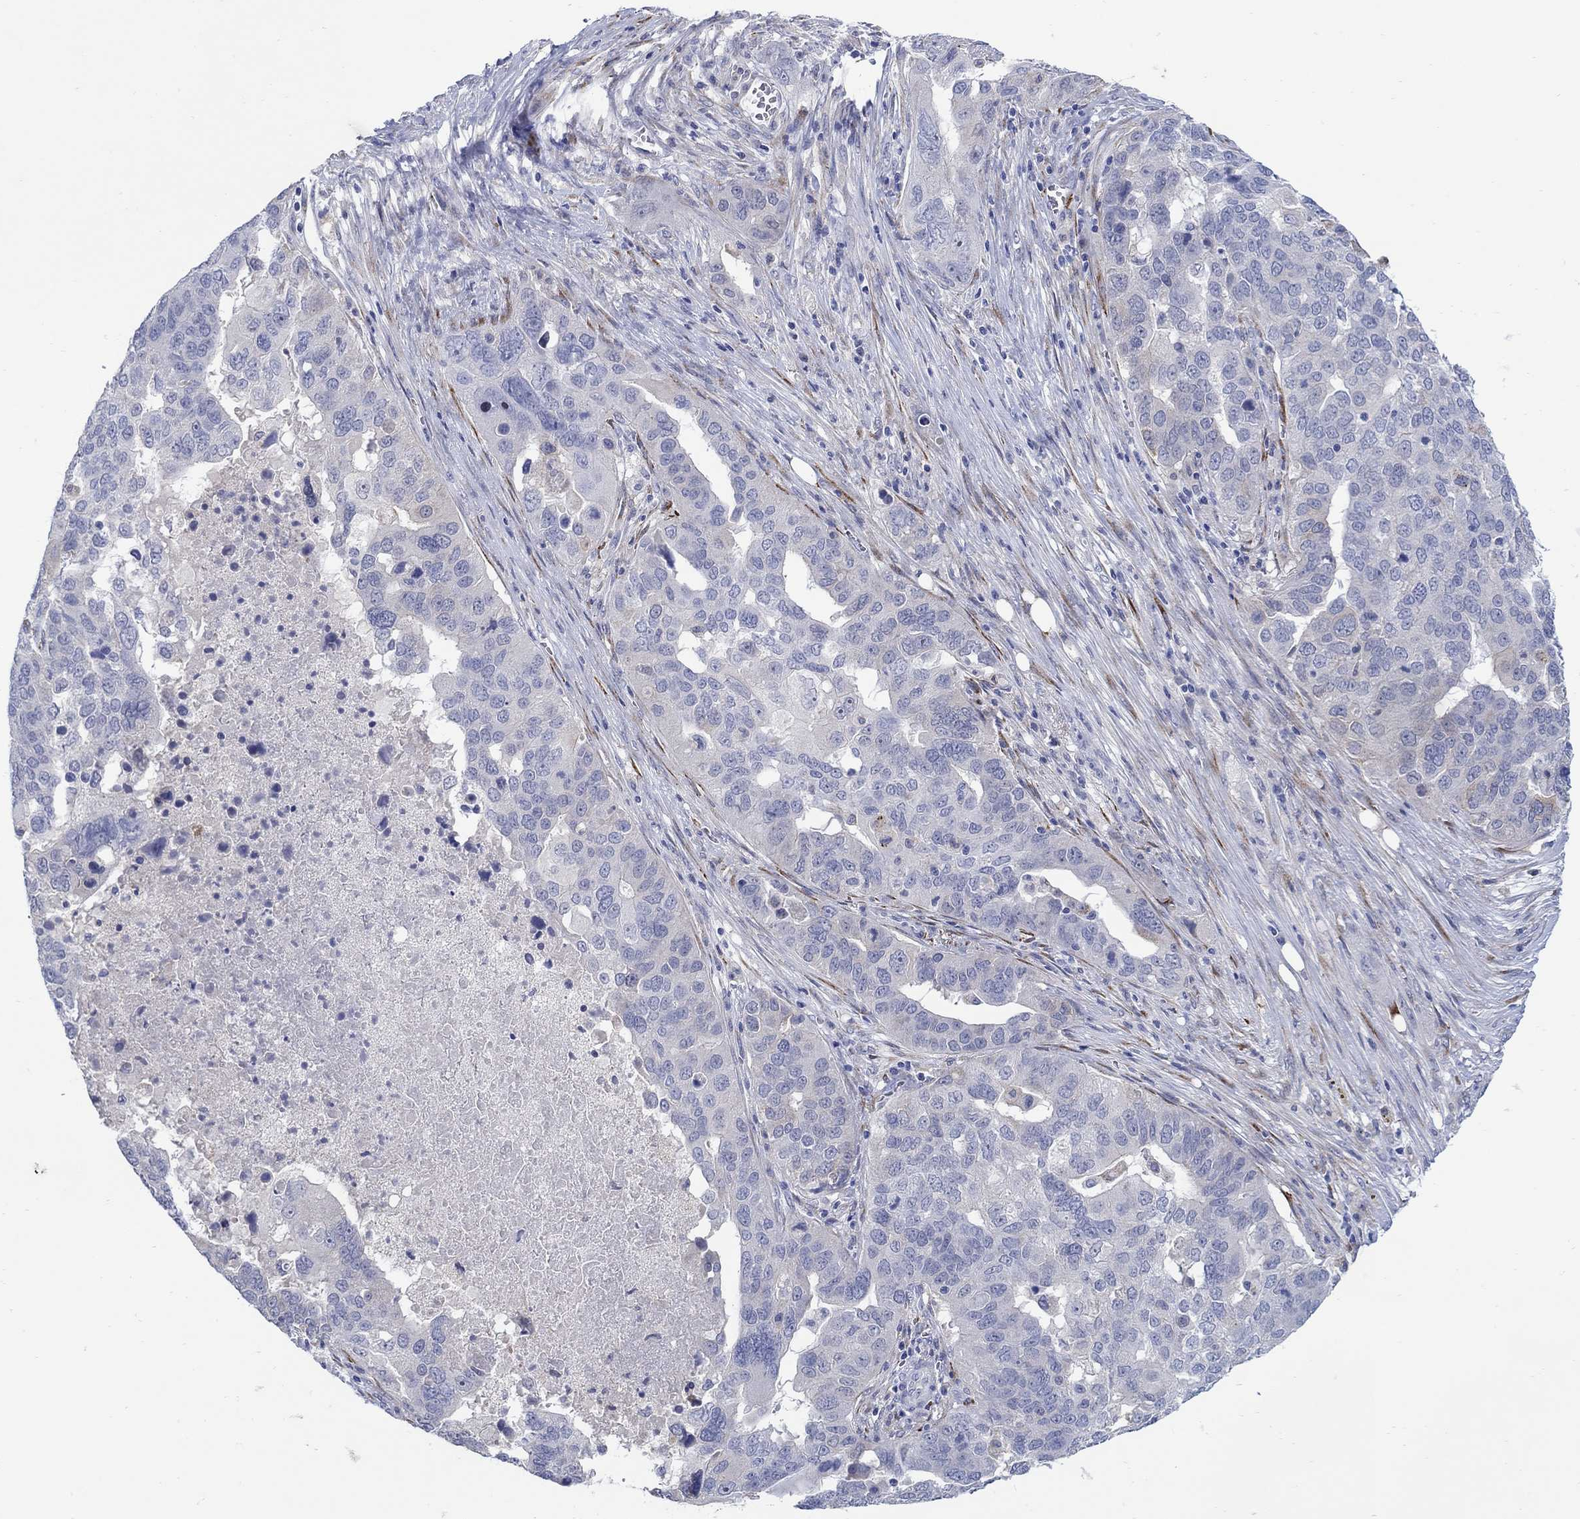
{"staining": {"intensity": "negative", "quantity": "none", "location": "none"}, "tissue": "ovarian cancer", "cell_type": "Tumor cells", "image_type": "cancer", "snomed": [{"axis": "morphology", "description": "Carcinoma, endometroid"}, {"axis": "topography", "description": "Soft tissue"}, {"axis": "topography", "description": "Ovary"}], "caption": "Human endometroid carcinoma (ovarian) stained for a protein using immunohistochemistry shows no staining in tumor cells.", "gene": "REEP2", "patient": {"sex": "female", "age": 52}}